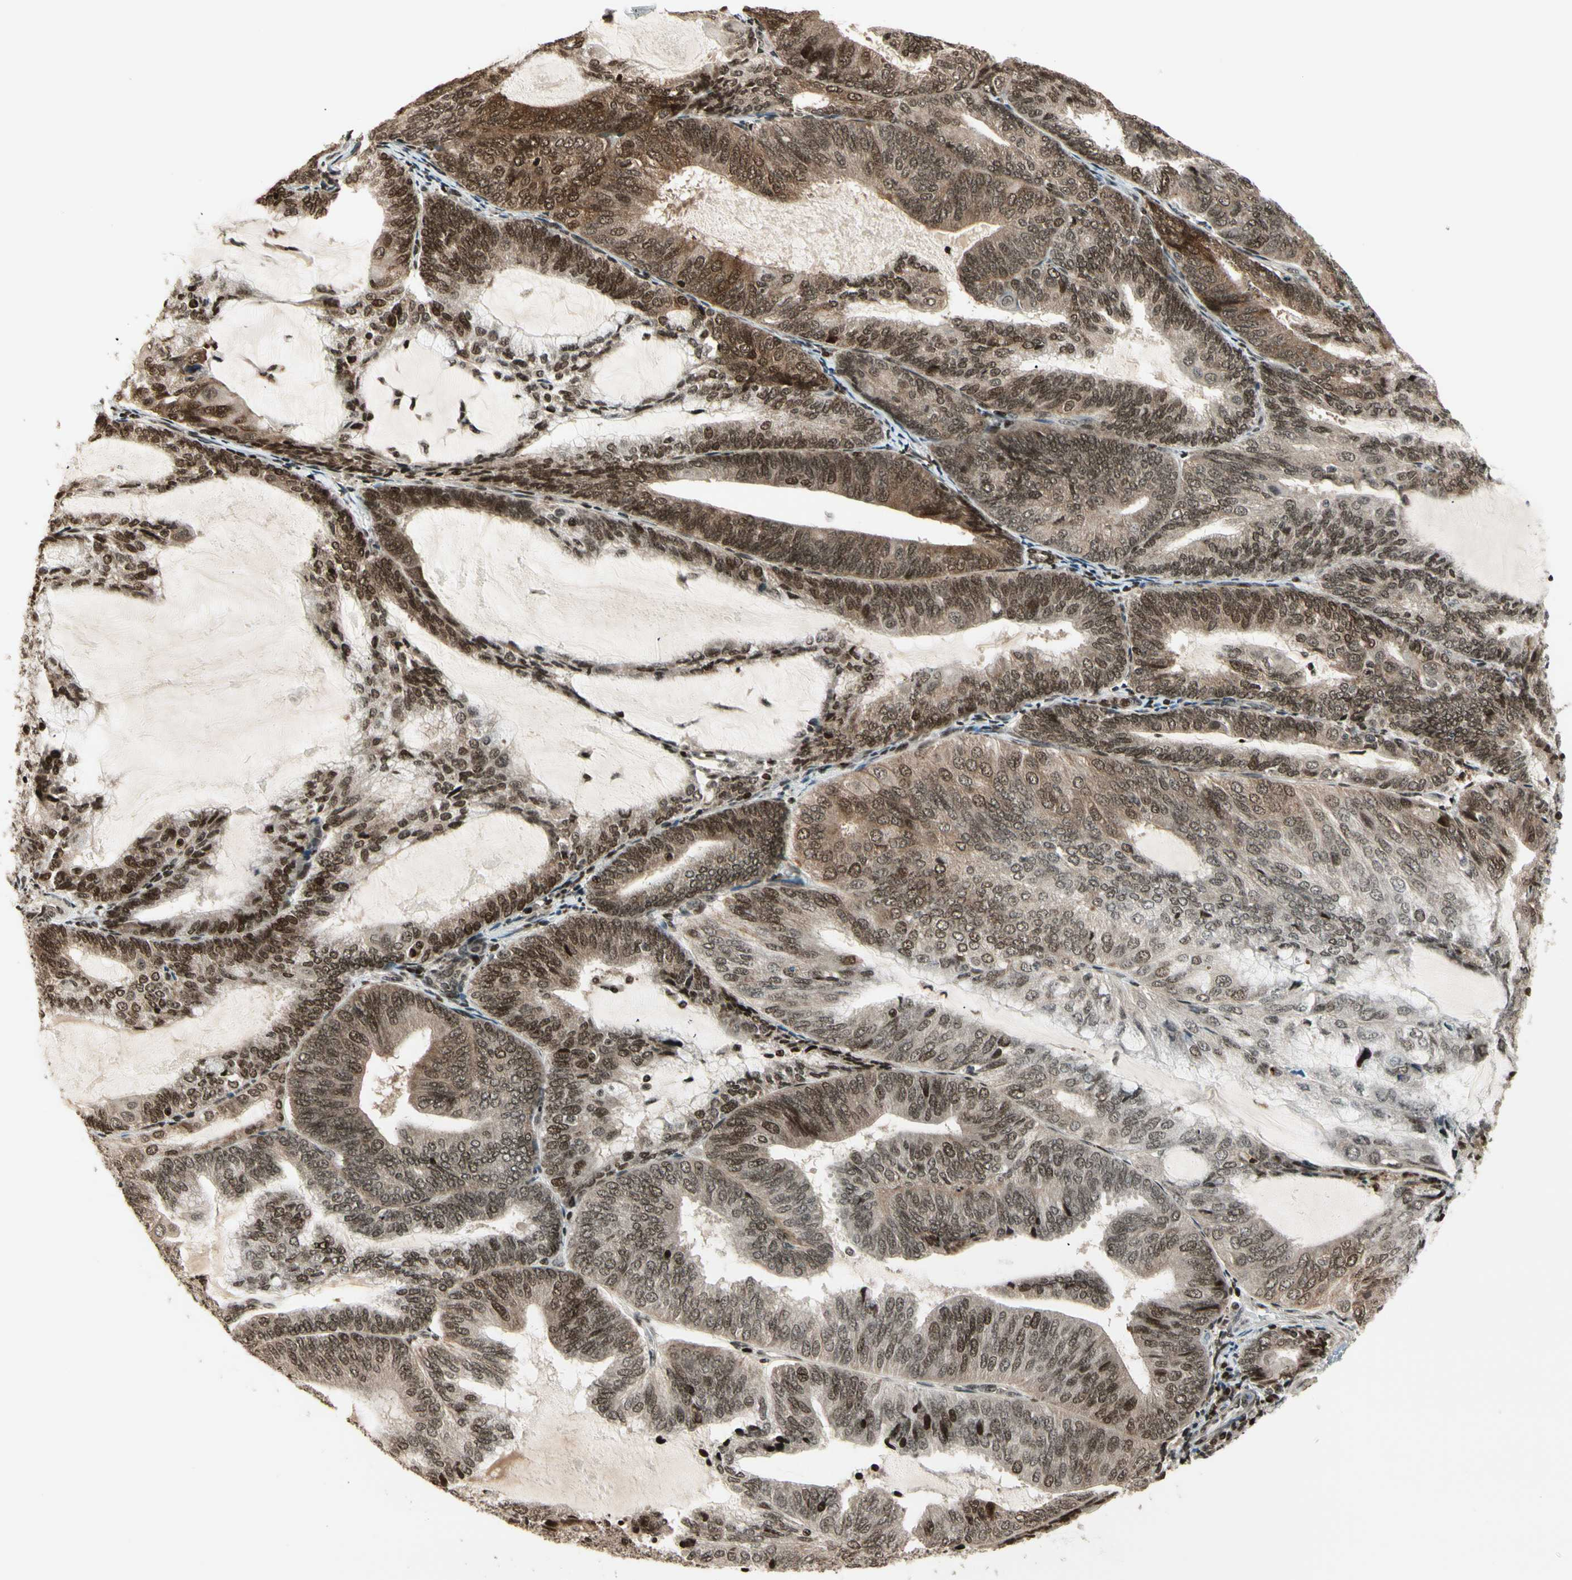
{"staining": {"intensity": "moderate", "quantity": ">75%", "location": "cytoplasmic/membranous,nuclear"}, "tissue": "endometrial cancer", "cell_type": "Tumor cells", "image_type": "cancer", "snomed": [{"axis": "morphology", "description": "Adenocarcinoma, NOS"}, {"axis": "topography", "description": "Endometrium"}], "caption": "Endometrial adenocarcinoma stained with DAB immunohistochemistry demonstrates medium levels of moderate cytoplasmic/membranous and nuclear staining in approximately >75% of tumor cells.", "gene": "TSHZ3", "patient": {"sex": "female", "age": 81}}